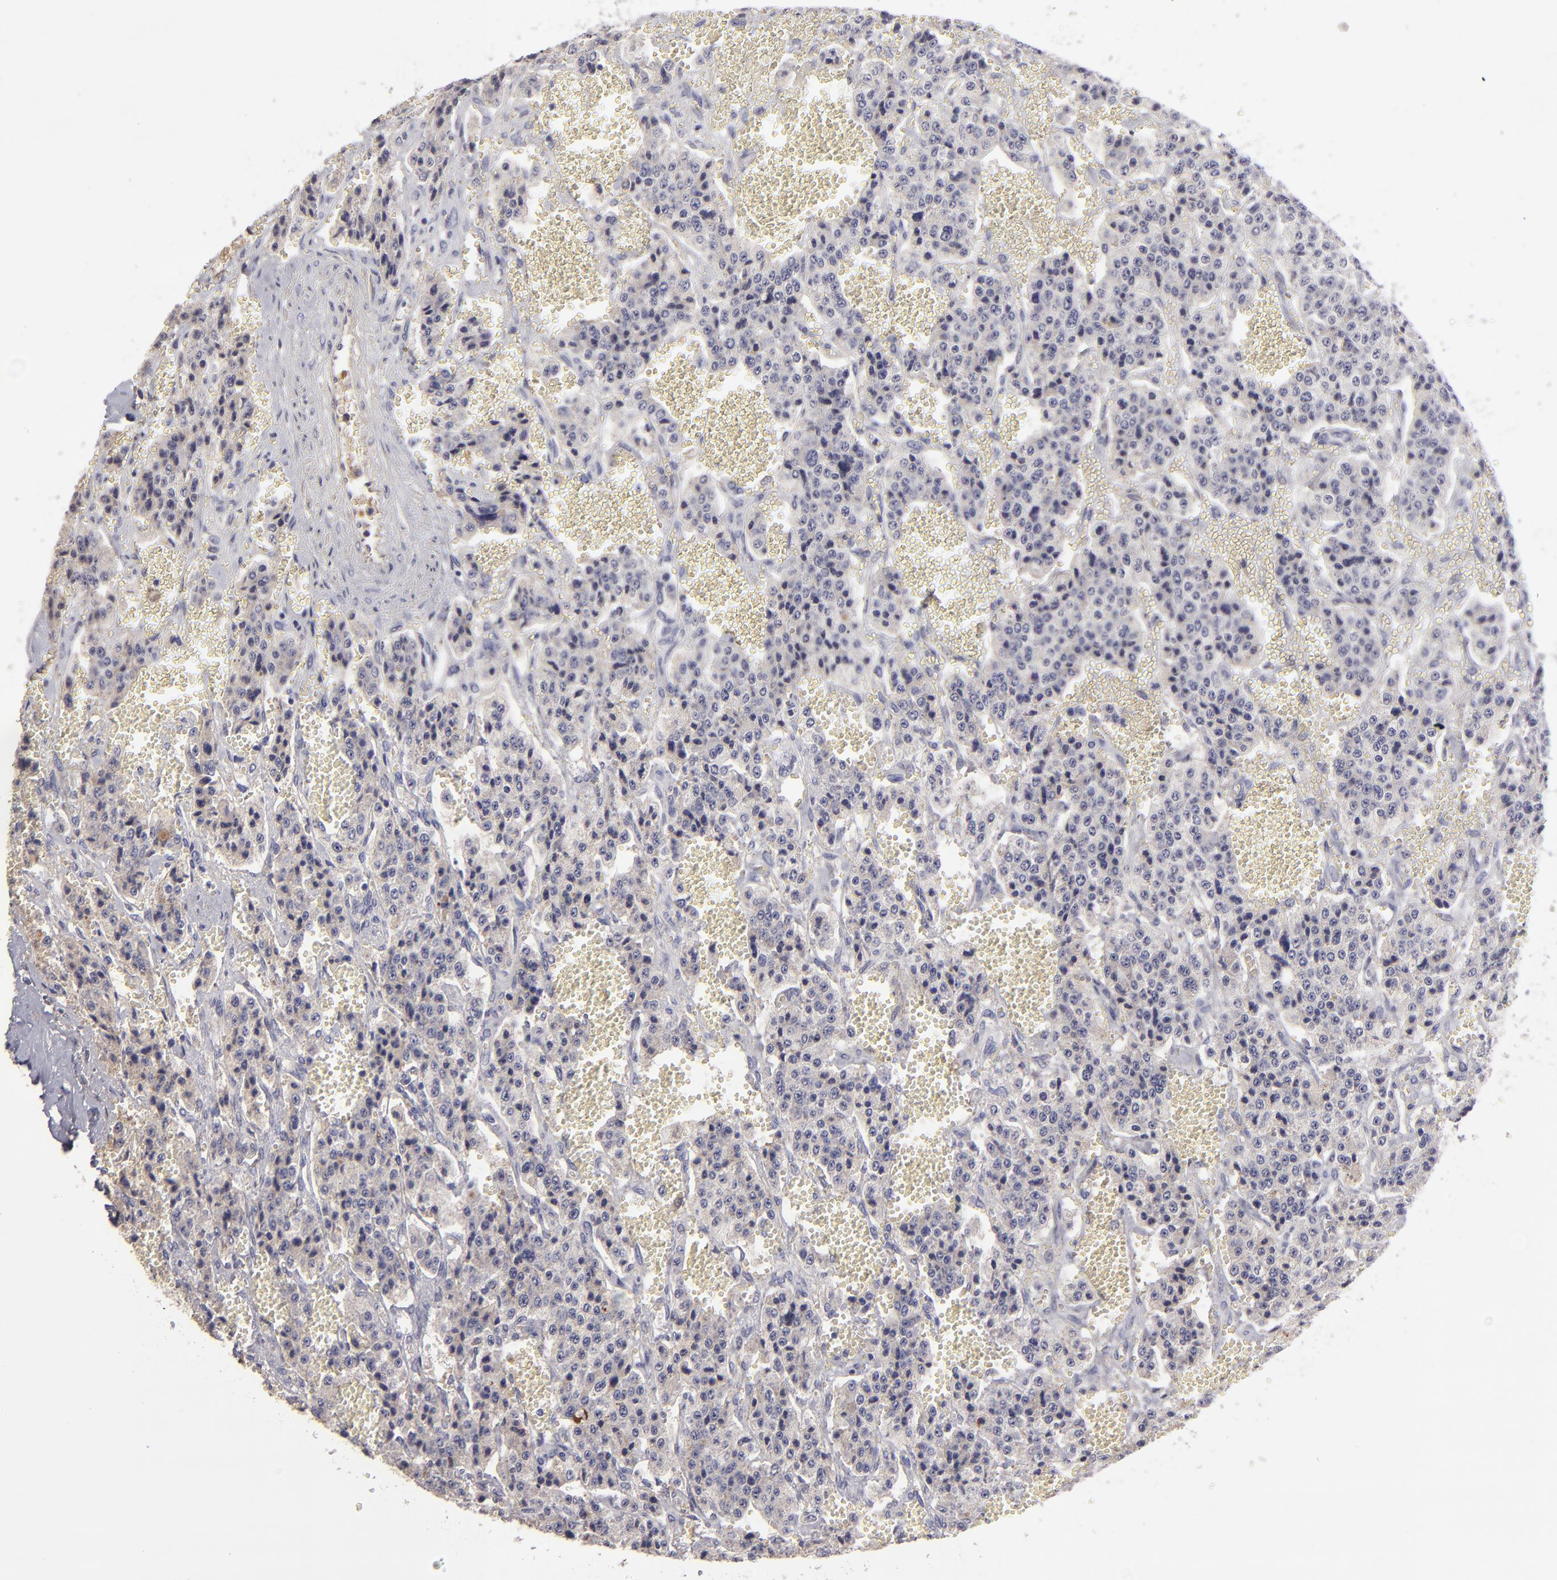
{"staining": {"intensity": "negative", "quantity": "none", "location": "none"}, "tissue": "carcinoid", "cell_type": "Tumor cells", "image_type": "cancer", "snomed": [{"axis": "morphology", "description": "Carcinoid, malignant, NOS"}, {"axis": "topography", "description": "Small intestine"}], "caption": "An immunohistochemistry histopathology image of malignant carcinoid is shown. There is no staining in tumor cells of malignant carcinoid.", "gene": "ABCC4", "patient": {"sex": "male", "age": 52}}